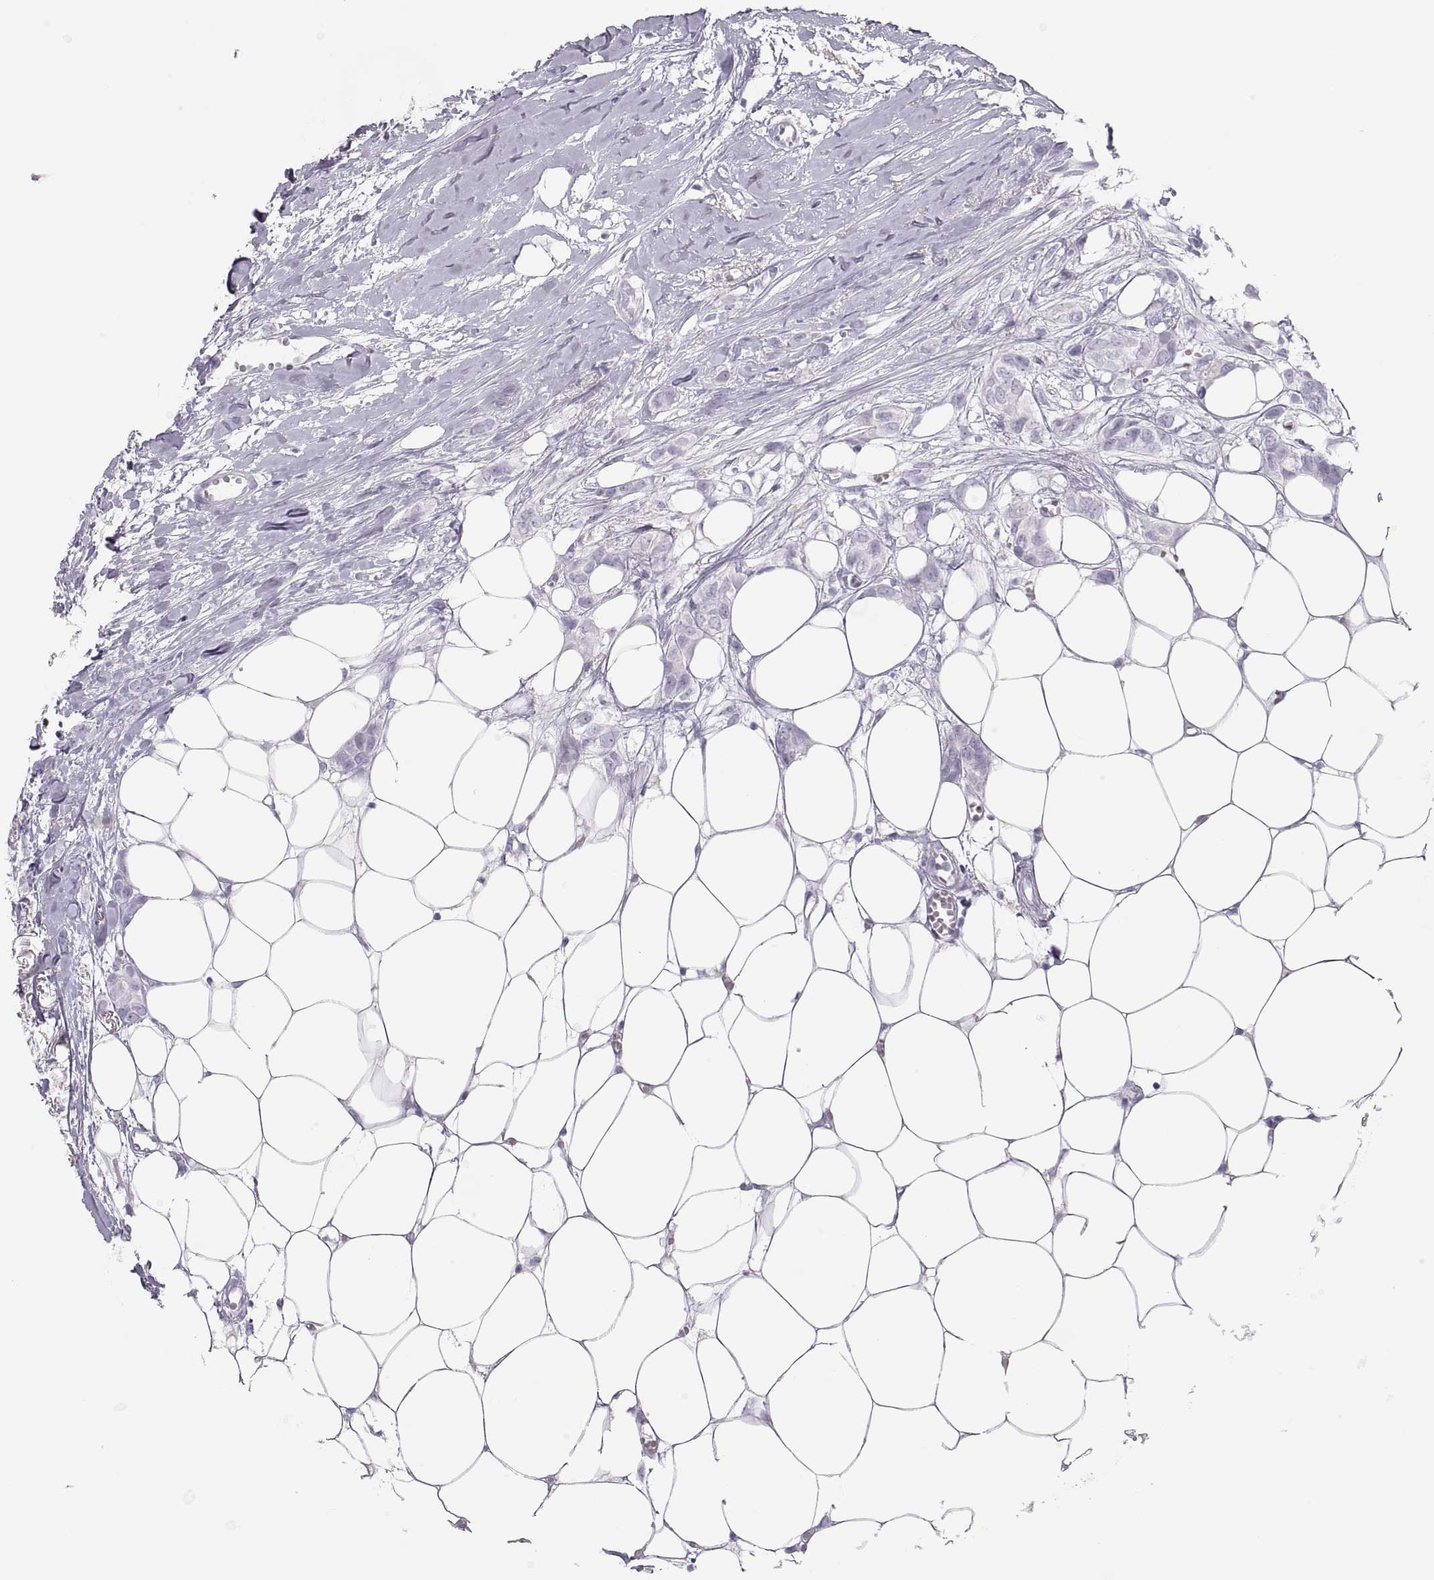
{"staining": {"intensity": "negative", "quantity": "none", "location": "none"}, "tissue": "breast cancer", "cell_type": "Tumor cells", "image_type": "cancer", "snomed": [{"axis": "morphology", "description": "Duct carcinoma"}, {"axis": "topography", "description": "Breast"}], "caption": "Immunohistochemical staining of invasive ductal carcinoma (breast) displays no significant positivity in tumor cells.", "gene": "SEMG1", "patient": {"sex": "female", "age": 85}}